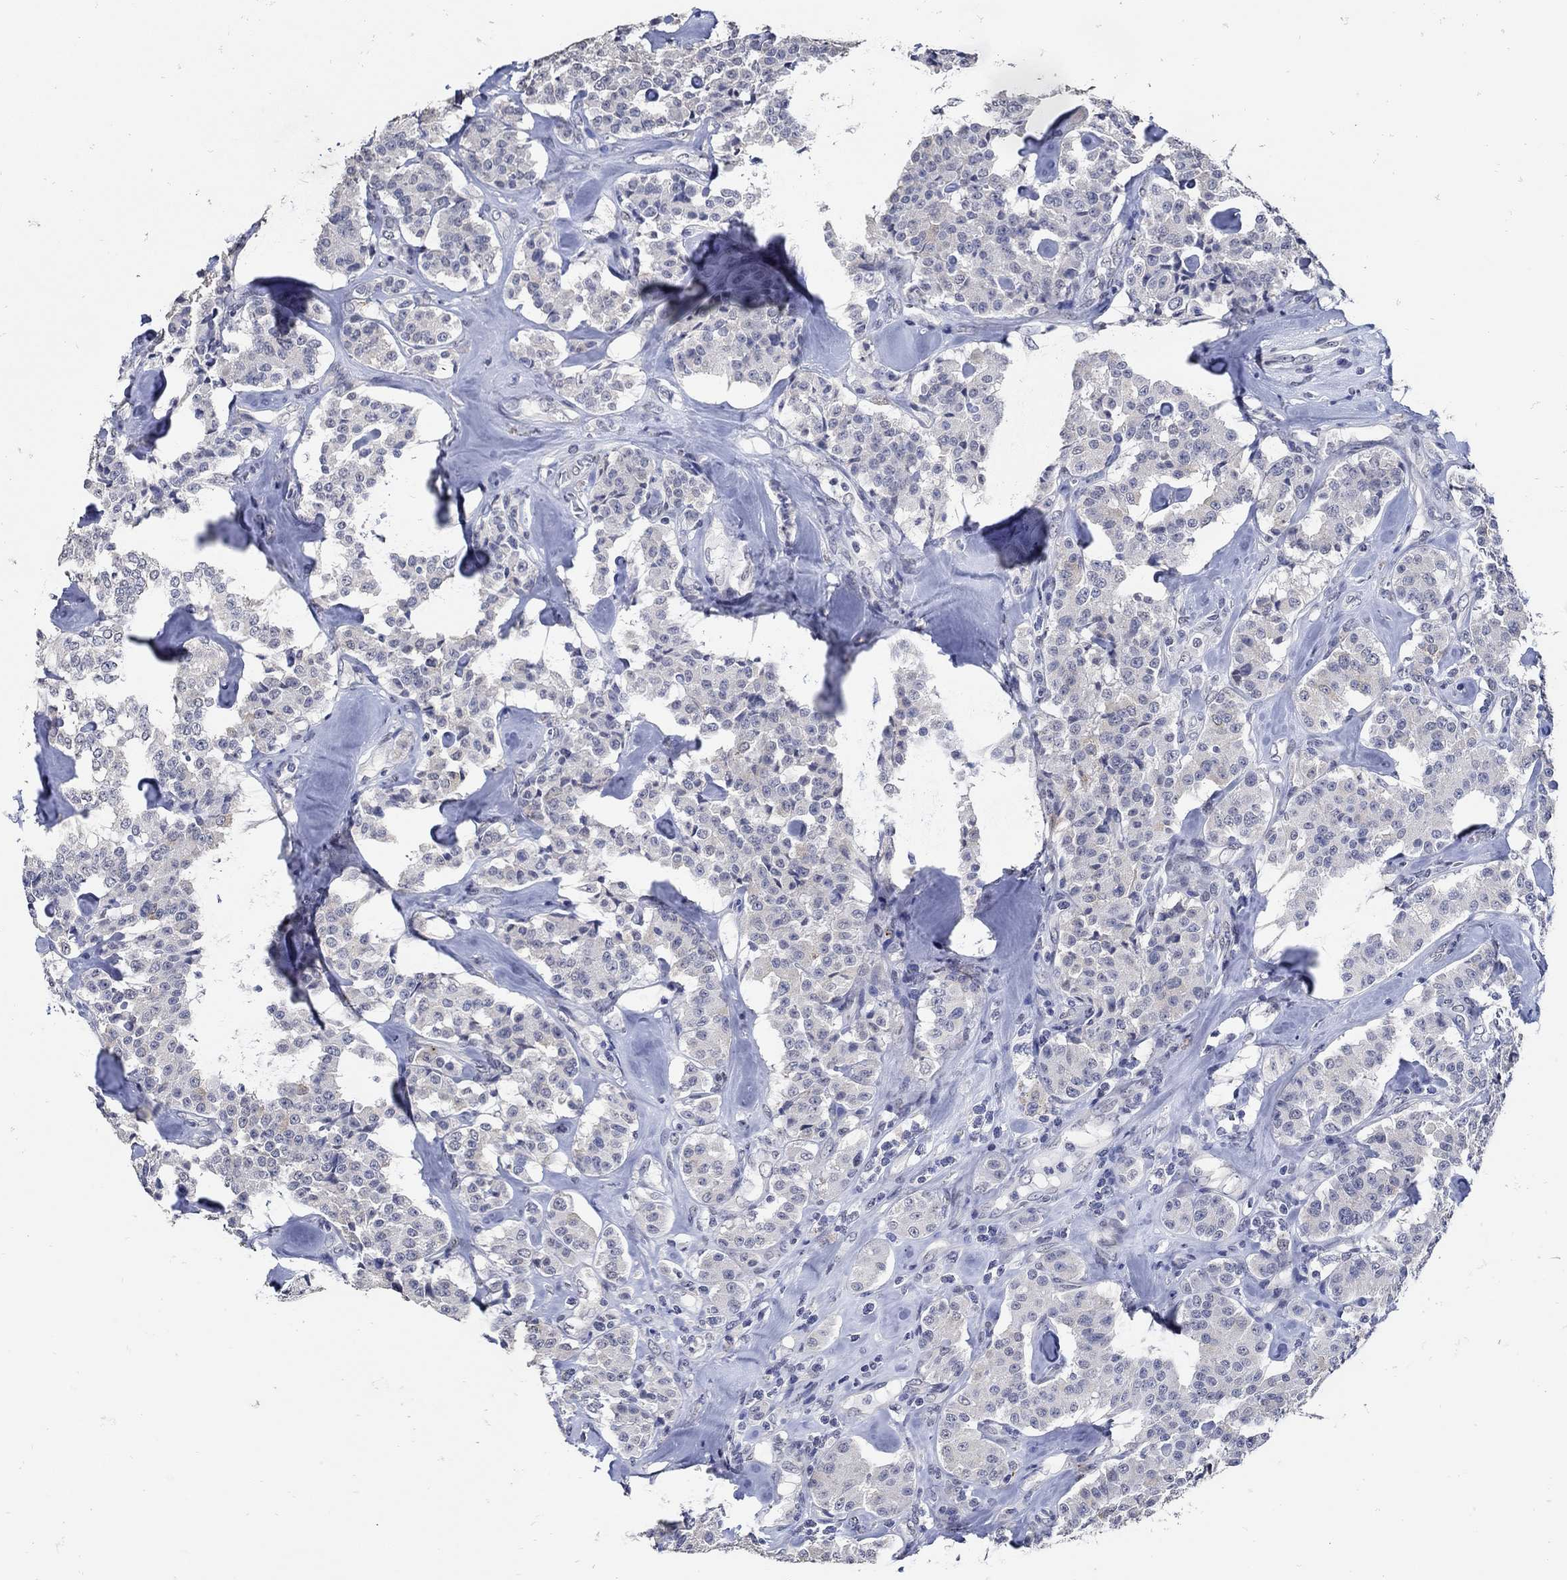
{"staining": {"intensity": "weak", "quantity": "<25%", "location": "cytoplasmic/membranous"}, "tissue": "carcinoid", "cell_type": "Tumor cells", "image_type": "cancer", "snomed": [{"axis": "morphology", "description": "Carcinoid, malignant, NOS"}, {"axis": "topography", "description": "Pancreas"}], "caption": "A photomicrograph of carcinoid (malignant) stained for a protein reveals no brown staining in tumor cells.", "gene": "KCNN3", "patient": {"sex": "male", "age": 41}}